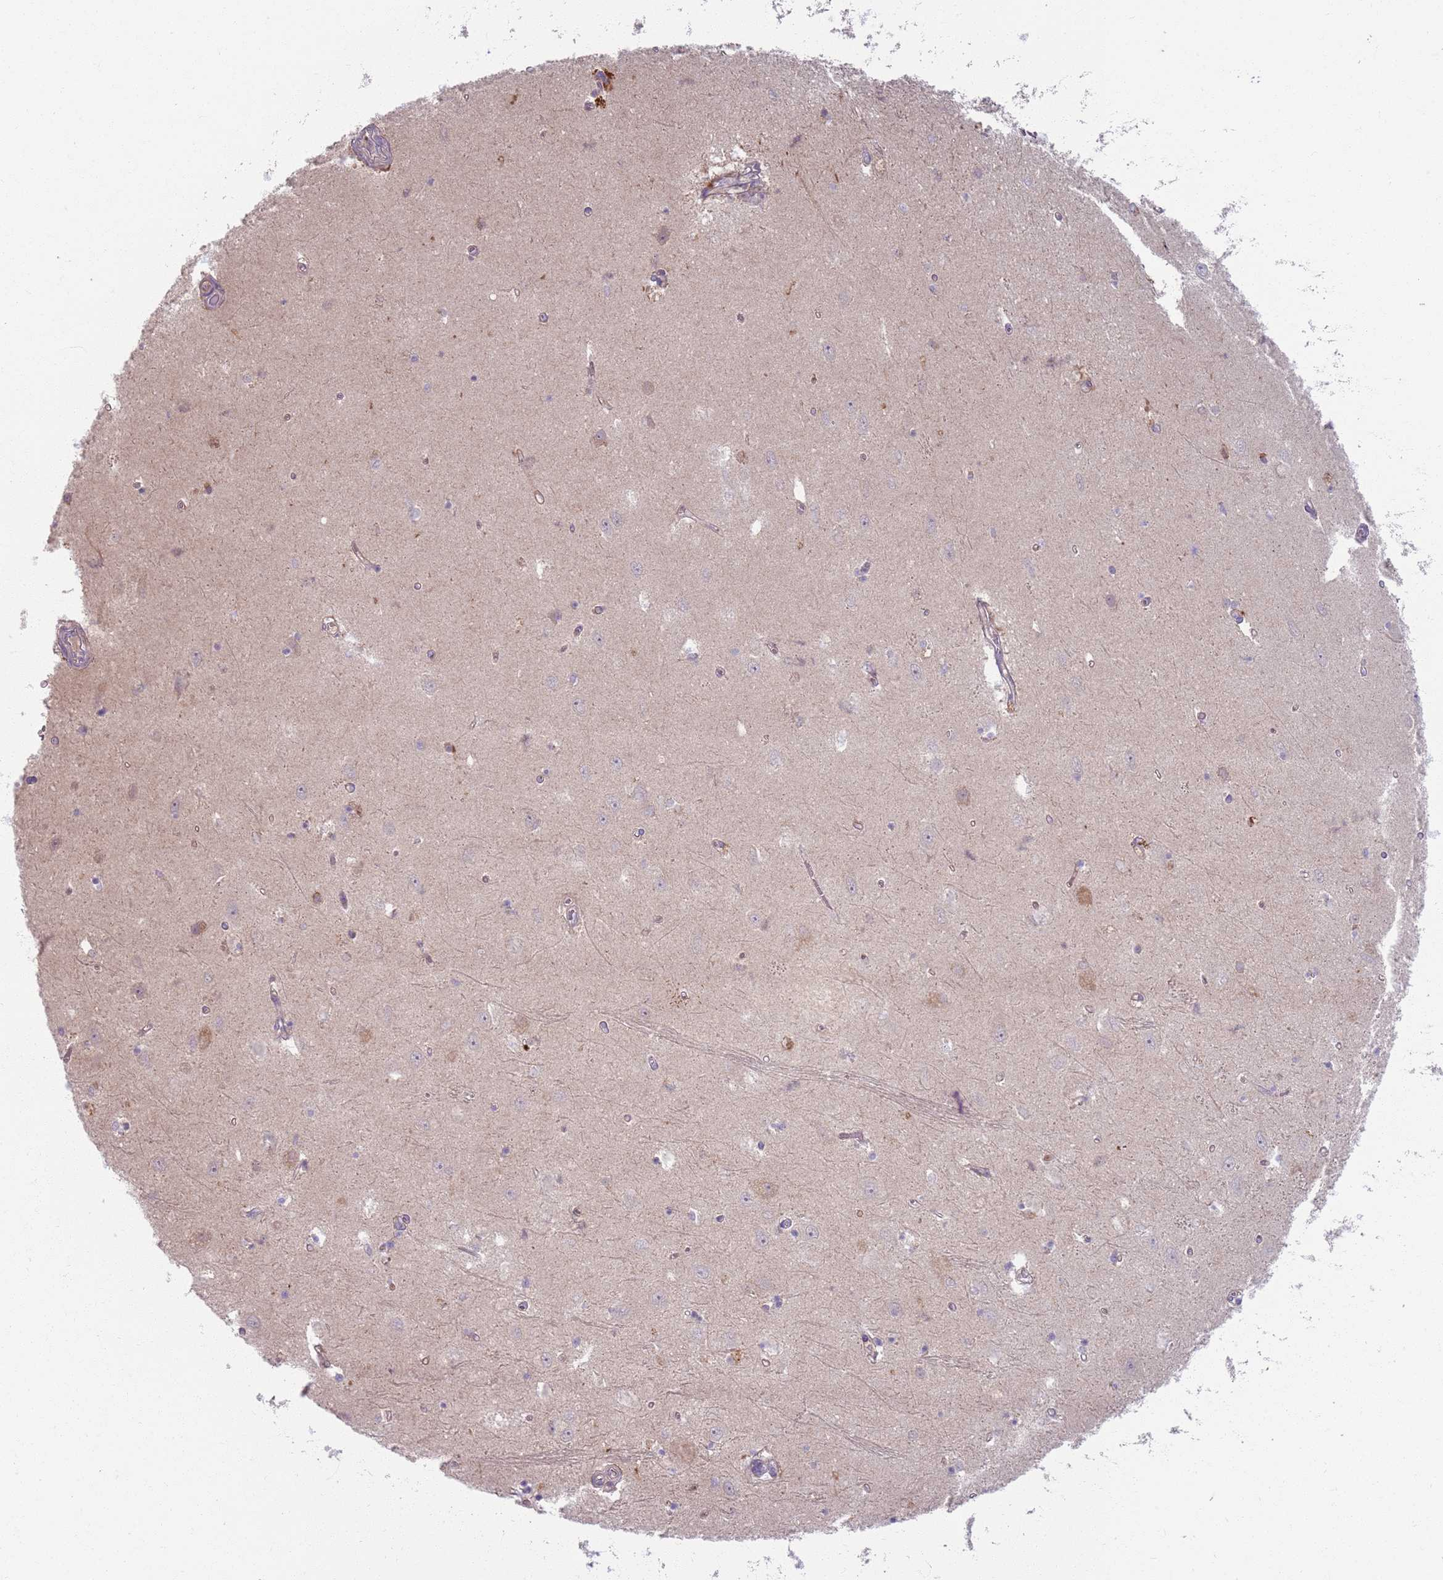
{"staining": {"intensity": "negative", "quantity": "none", "location": "none"}, "tissue": "hippocampus", "cell_type": "Glial cells", "image_type": "normal", "snomed": [{"axis": "morphology", "description": "Normal tissue, NOS"}, {"axis": "topography", "description": "Hippocampus"}], "caption": "Immunohistochemistry of unremarkable human hippocampus reveals no expression in glial cells. (DAB IHC, high magnification).", "gene": "ZDHHC2", "patient": {"sex": "female", "age": 64}}